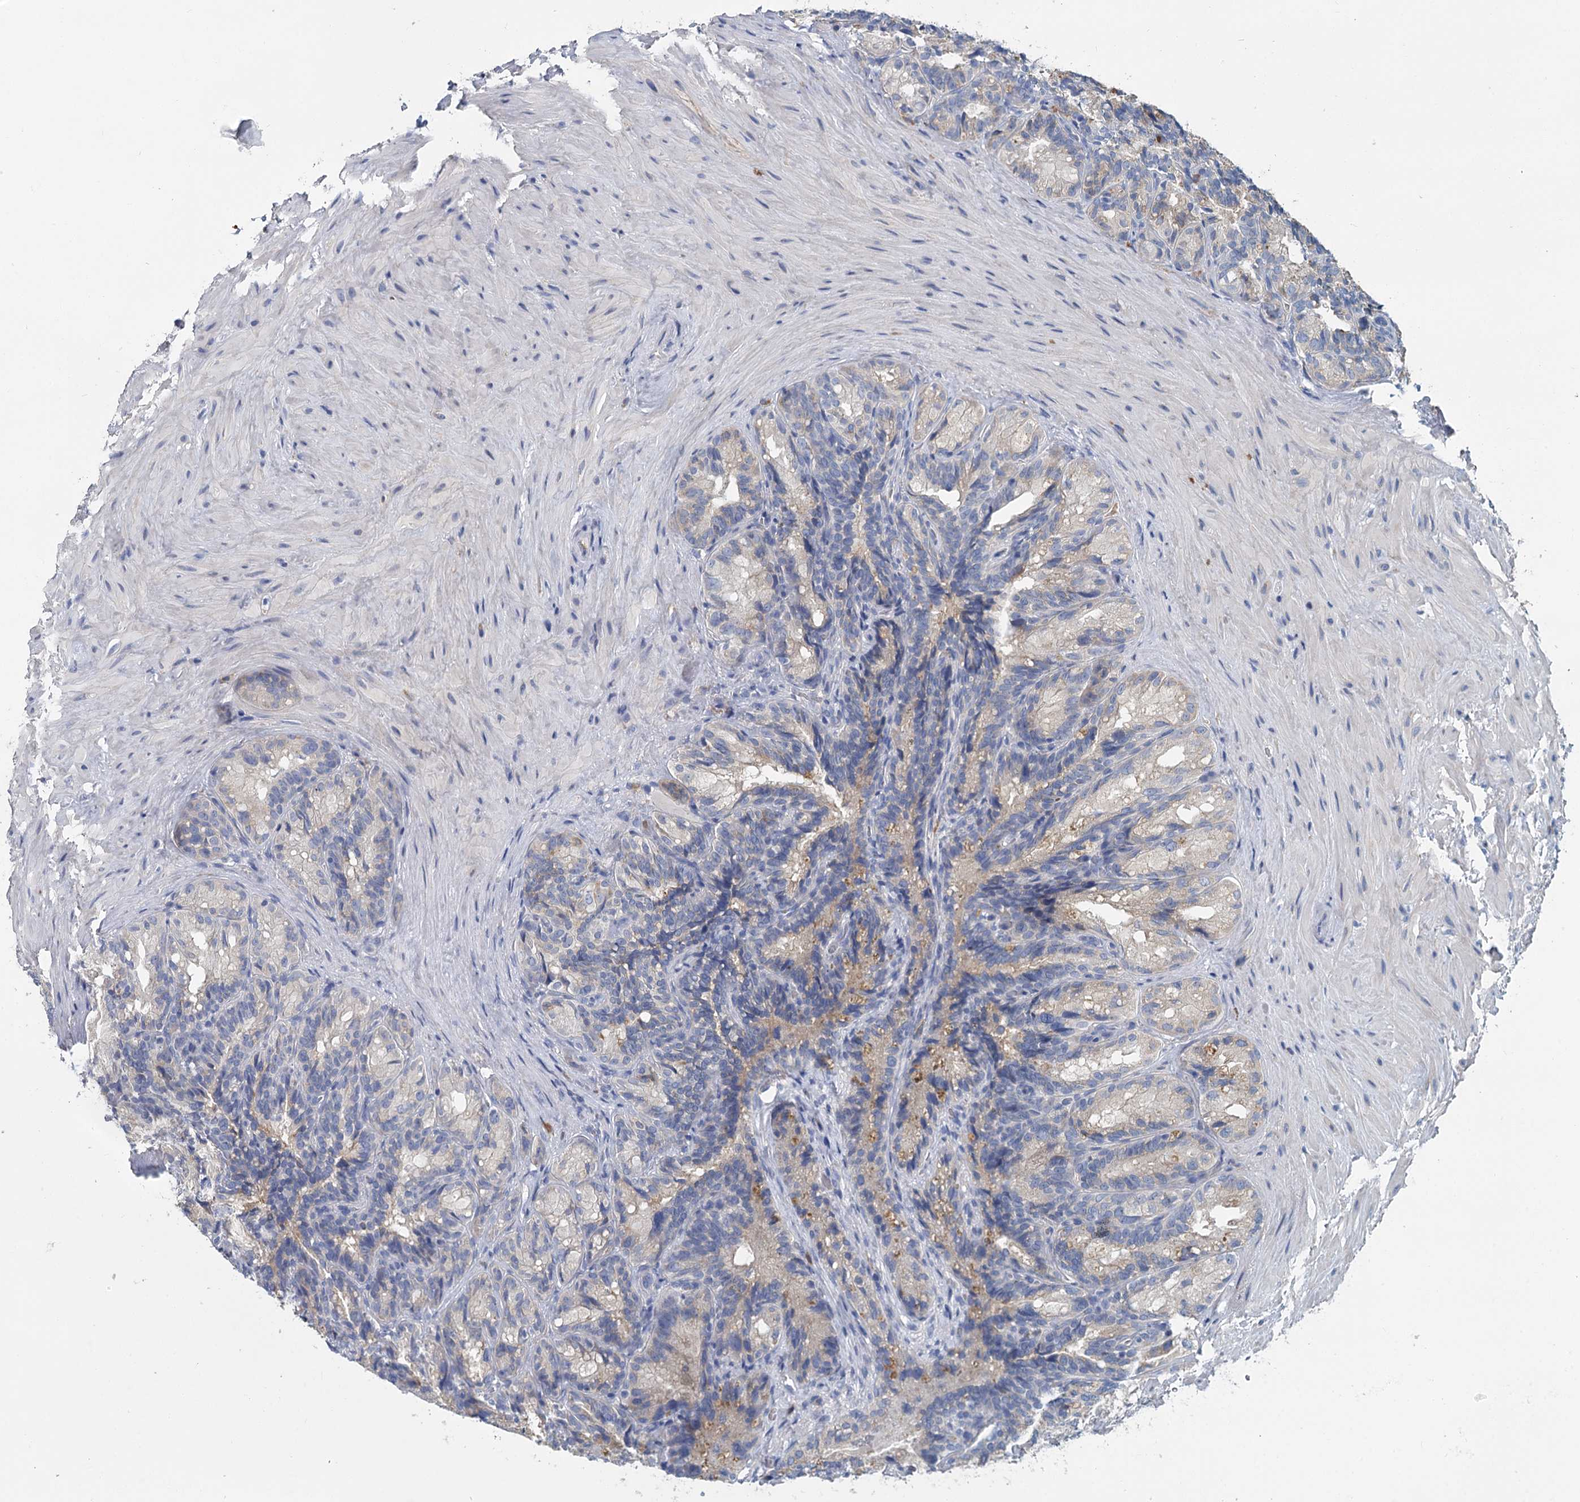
{"staining": {"intensity": "negative", "quantity": "none", "location": "none"}, "tissue": "seminal vesicle", "cell_type": "Glandular cells", "image_type": "normal", "snomed": [{"axis": "morphology", "description": "Normal tissue, NOS"}, {"axis": "topography", "description": "Seminal veicle"}], "caption": "Immunohistochemistry (IHC) of unremarkable human seminal vesicle displays no expression in glandular cells.", "gene": "ANKRD16", "patient": {"sex": "male", "age": 60}}